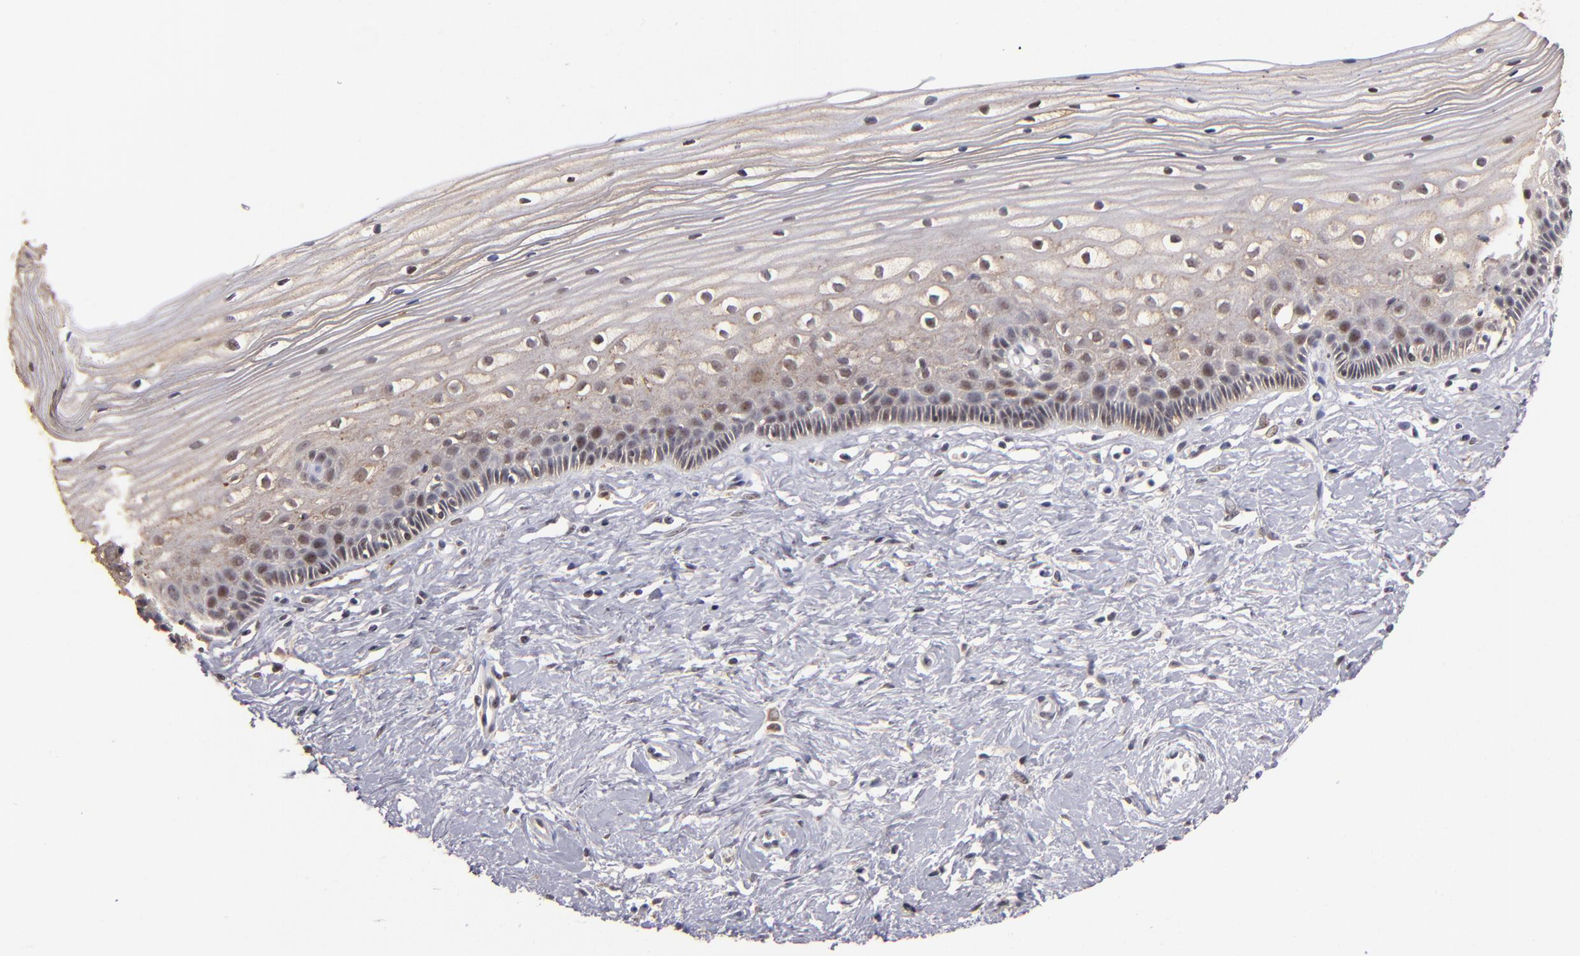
{"staining": {"intensity": "moderate", "quantity": ">75%", "location": "cytoplasmic/membranous"}, "tissue": "cervix", "cell_type": "Glandular cells", "image_type": "normal", "snomed": [{"axis": "morphology", "description": "Normal tissue, NOS"}, {"axis": "topography", "description": "Cervix"}], "caption": "This image displays immunohistochemistry staining of normal cervix, with medium moderate cytoplasmic/membranous expression in approximately >75% of glandular cells.", "gene": "PCNX4", "patient": {"sex": "female", "age": 40}}